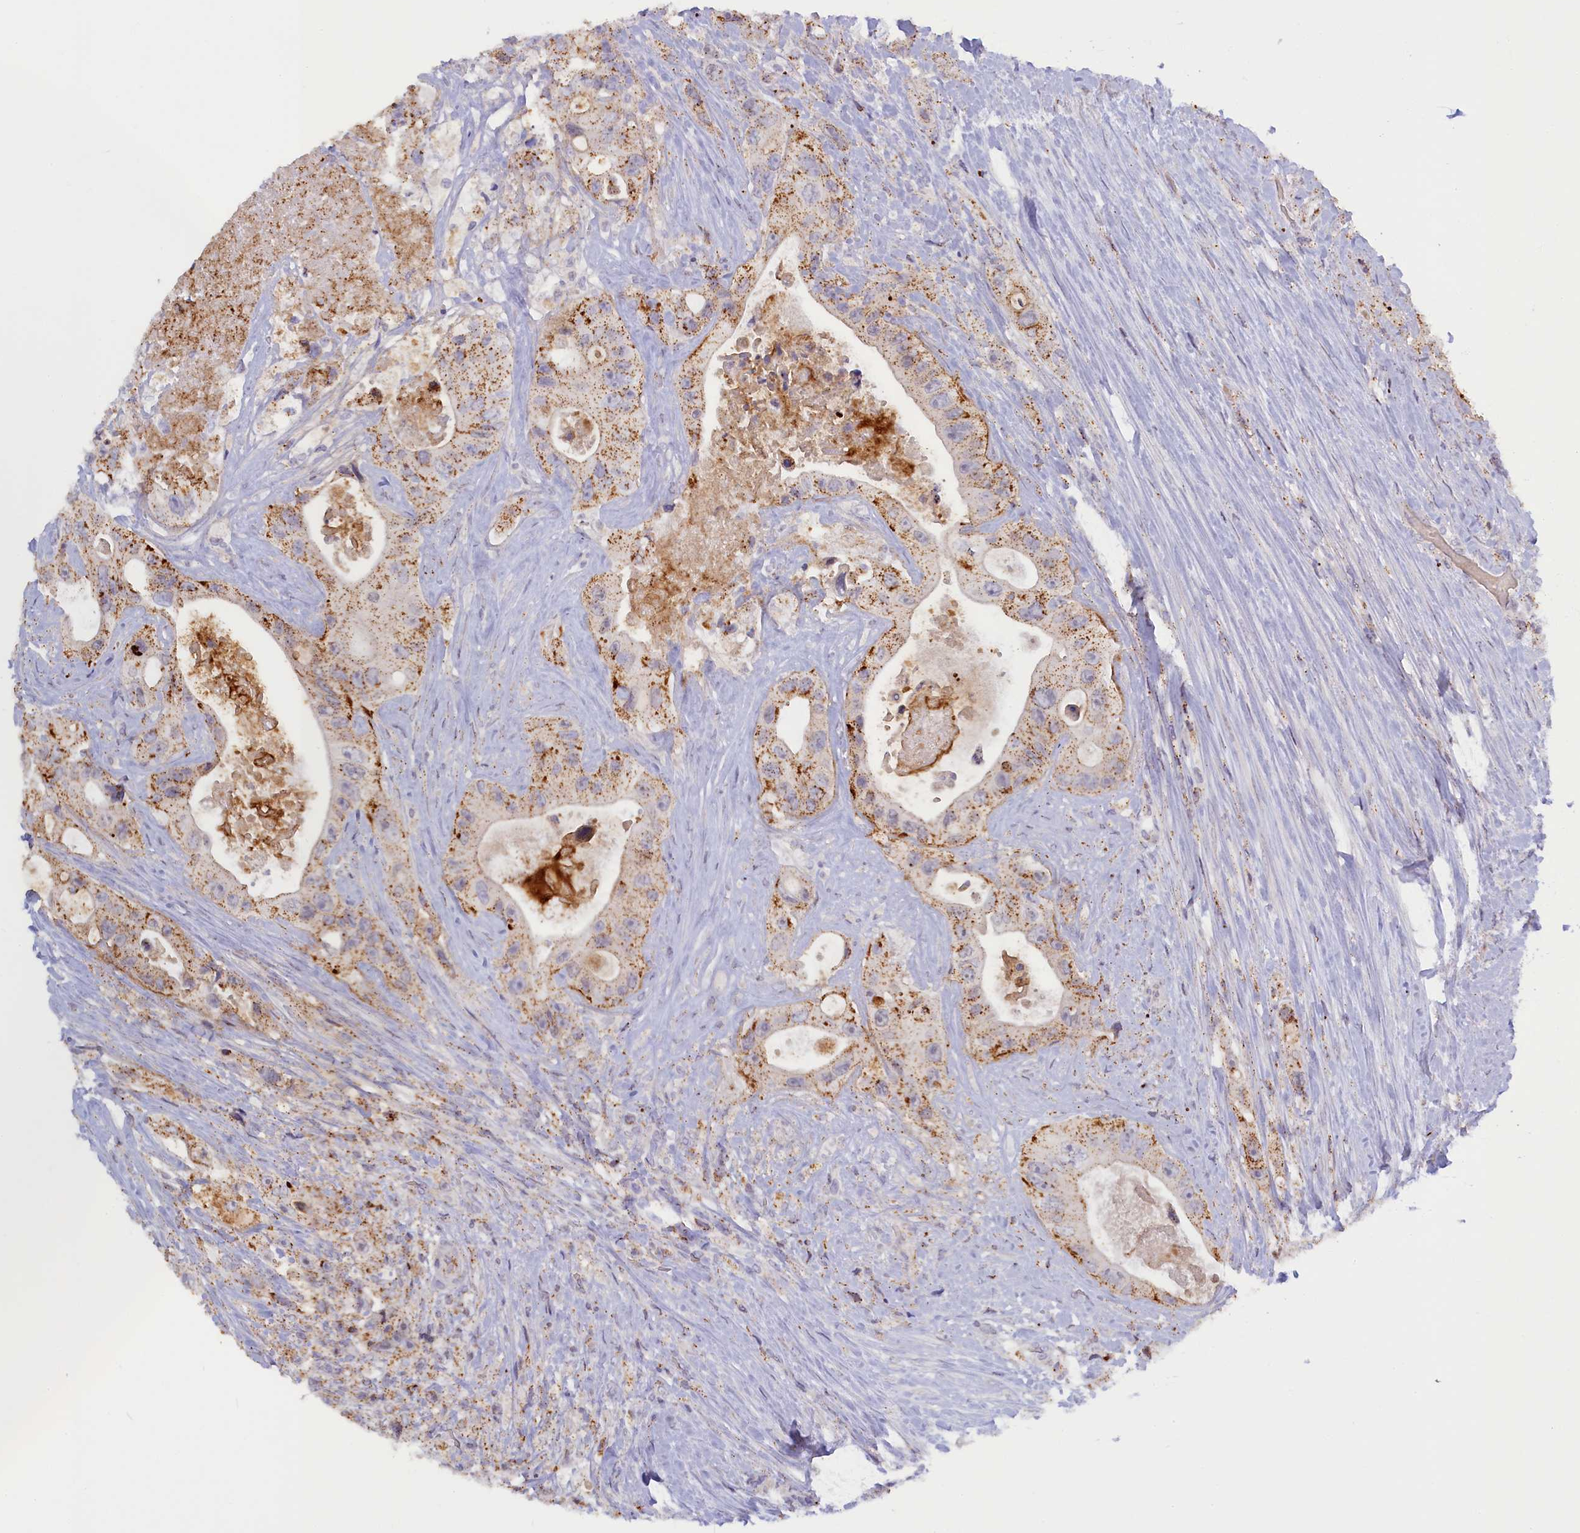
{"staining": {"intensity": "moderate", "quantity": ">75%", "location": "cytoplasmic/membranous"}, "tissue": "colorectal cancer", "cell_type": "Tumor cells", "image_type": "cancer", "snomed": [{"axis": "morphology", "description": "Adenocarcinoma, NOS"}, {"axis": "topography", "description": "Colon"}], "caption": "Protein expression analysis of colorectal adenocarcinoma exhibits moderate cytoplasmic/membranous positivity in approximately >75% of tumor cells. (brown staining indicates protein expression, while blue staining denotes nuclei).", "gene": "HYKK", "patient": {"sex": "female", "age": 46}}